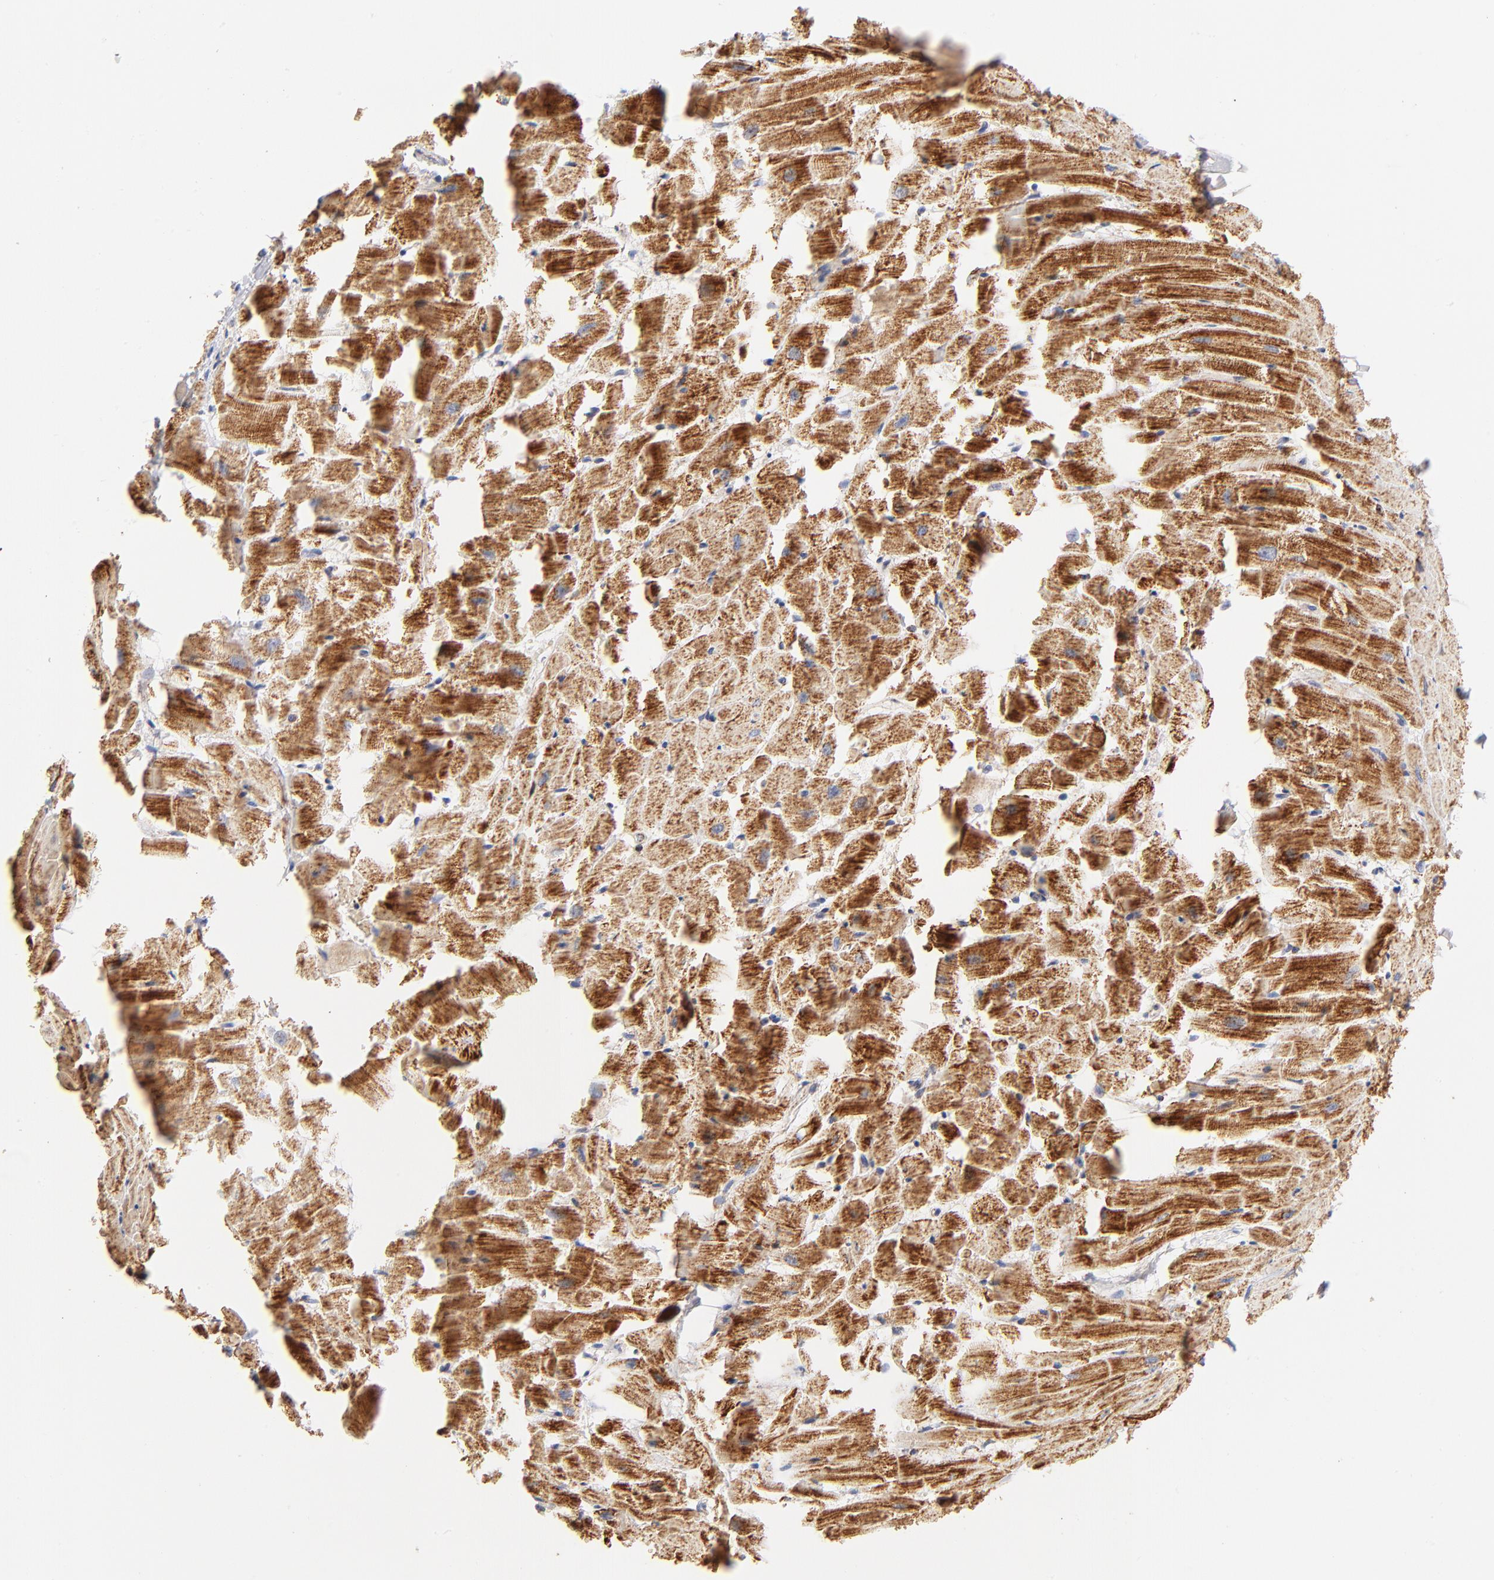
{"staining": {"intensity": "moderate", "quantity": ">75%", "location": "cytoplasmic/membranous"}, "tissue": "heart muscle", "cell_type": "Cardiomyocytes", "image_type": "normal", "snomed": [{"axis": "morphology", "description": "Normal tissue, NOS"}, {"axis": "topography", "description": "Heart"}], "caption": "The immunohistochemical stain shows moderate cytoplasmic/membranous staining in cardiomyocytes of unremarkable heart muscle.", "gene": "DLAT", "patient": {"sex": "female", "age": 19}}